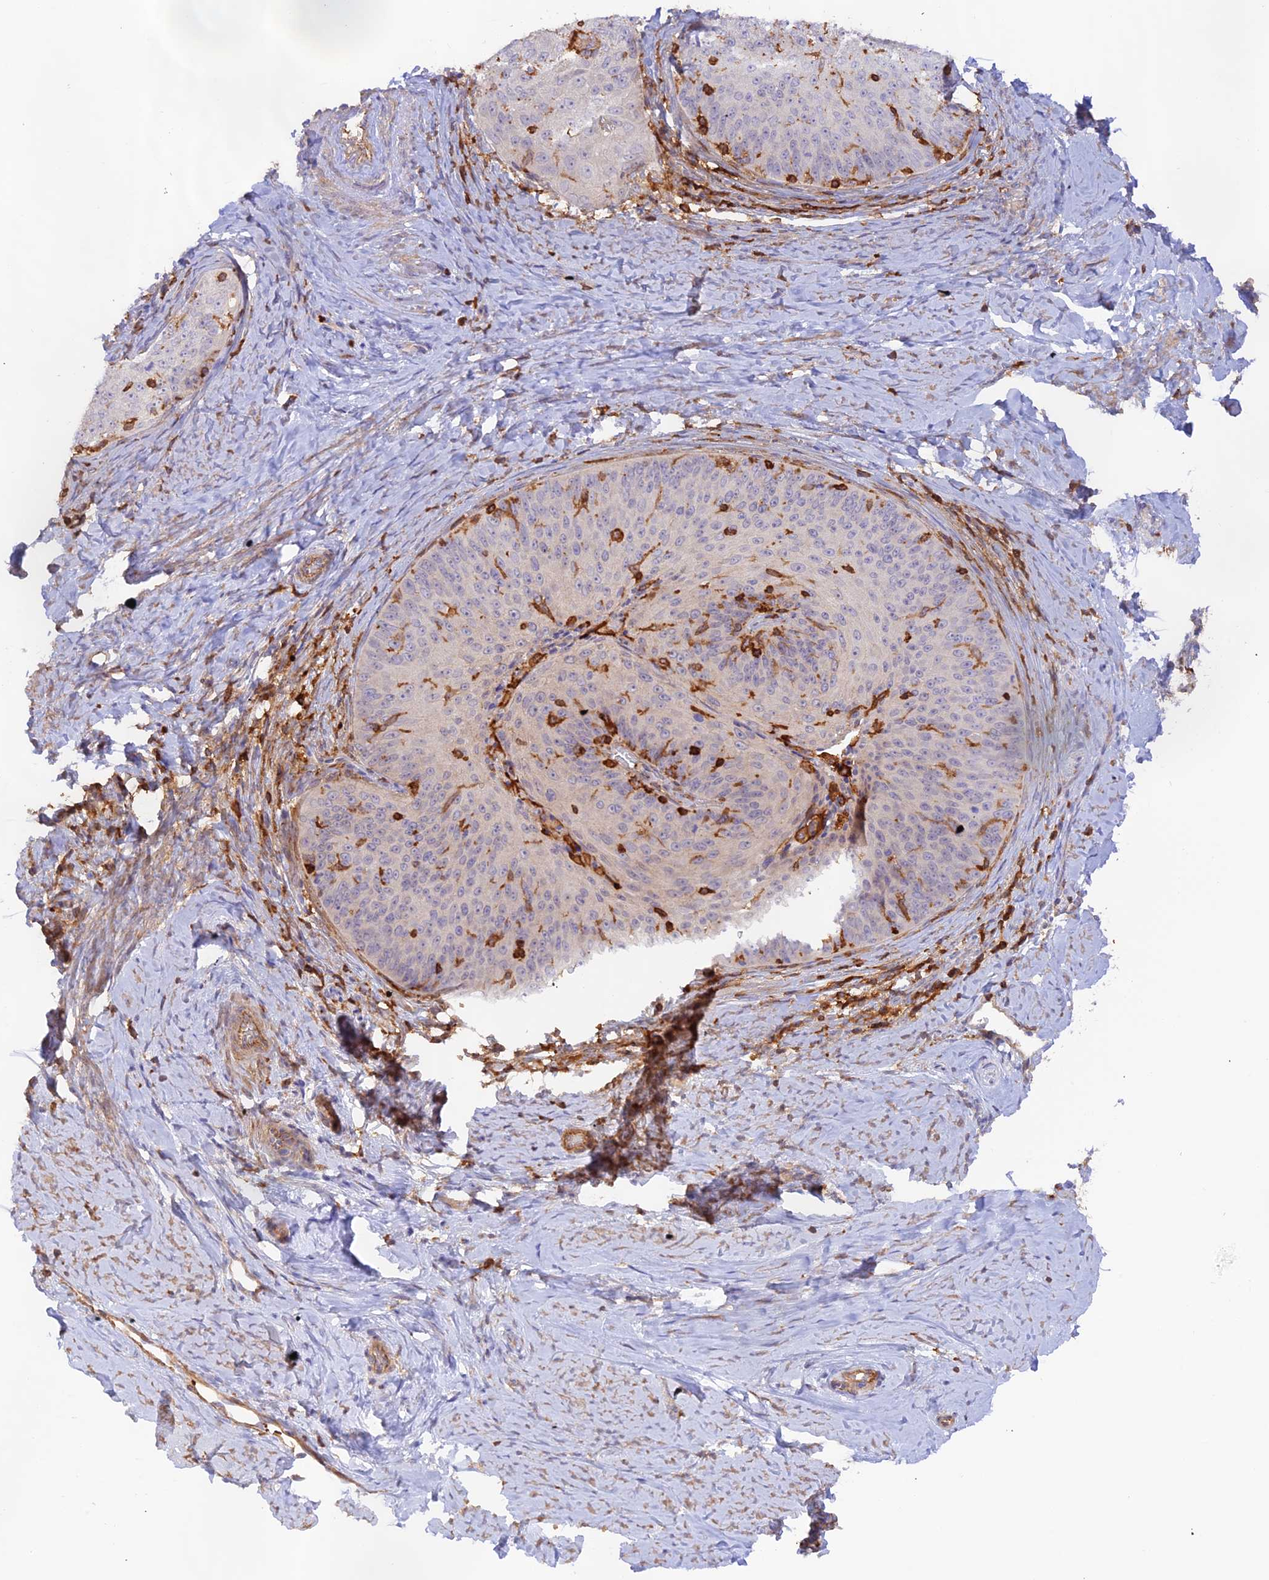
{"staining": {"intensity": "negative", "quantity": "none", "location": "none"}, "tissue": "cervical cancer", "cell_type": "Tumor cells", "image_type": "cancer", "snomed": [{"axis": "morphology", "description": "Squamous cell carcinoma, NOS"}, {"axis": "topography", "description": "Cervix"}], "caption": "This is an immunohistochemistry (IHC) micrograph of human cervical cancer (squamous cell carcinoma). There is no positivity in tumor cells.", "gene": "DENND1C", "patient": {"sex": "female", "age": 50}}